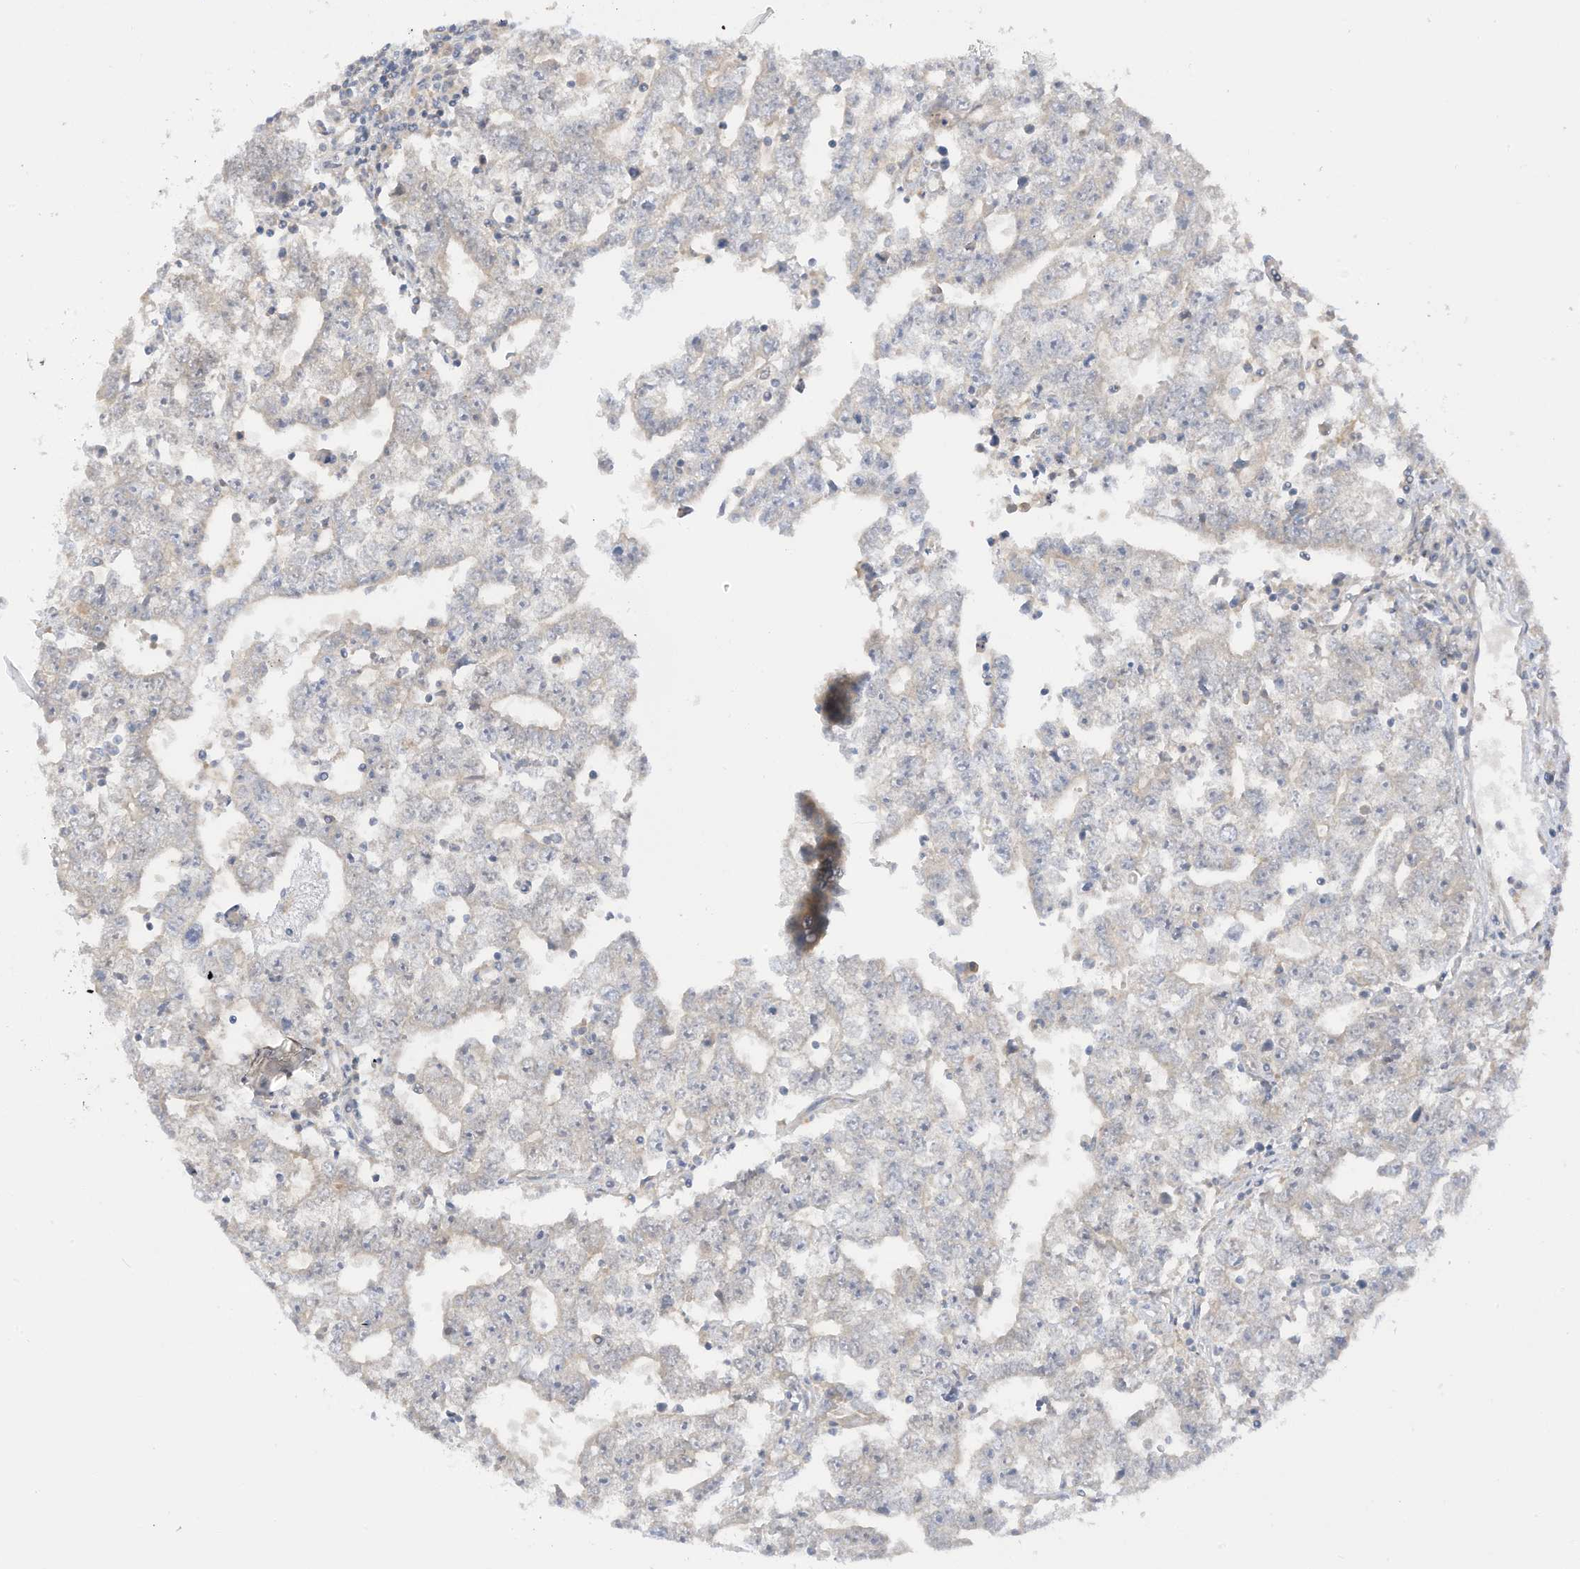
{"staining": {"intensity": "negative", "quantity": "none", "location": "none"}, "tissue": "testis cancer", "cell_type": "Tumor cells", "image_type": "cancer", "snomed": [{"axis": "morphology", "description": "Carcinoma, Embryonal, NOS"}, {"axis": "topography", "description": "Testis"}], "caption": "Testis cancer (embryonal carcinoma) stained for a protein using immunohistochemistry displays no positivity tumor cells.", "gene": "LRRN2", "patient": {"sex": "male", "age": 25}}